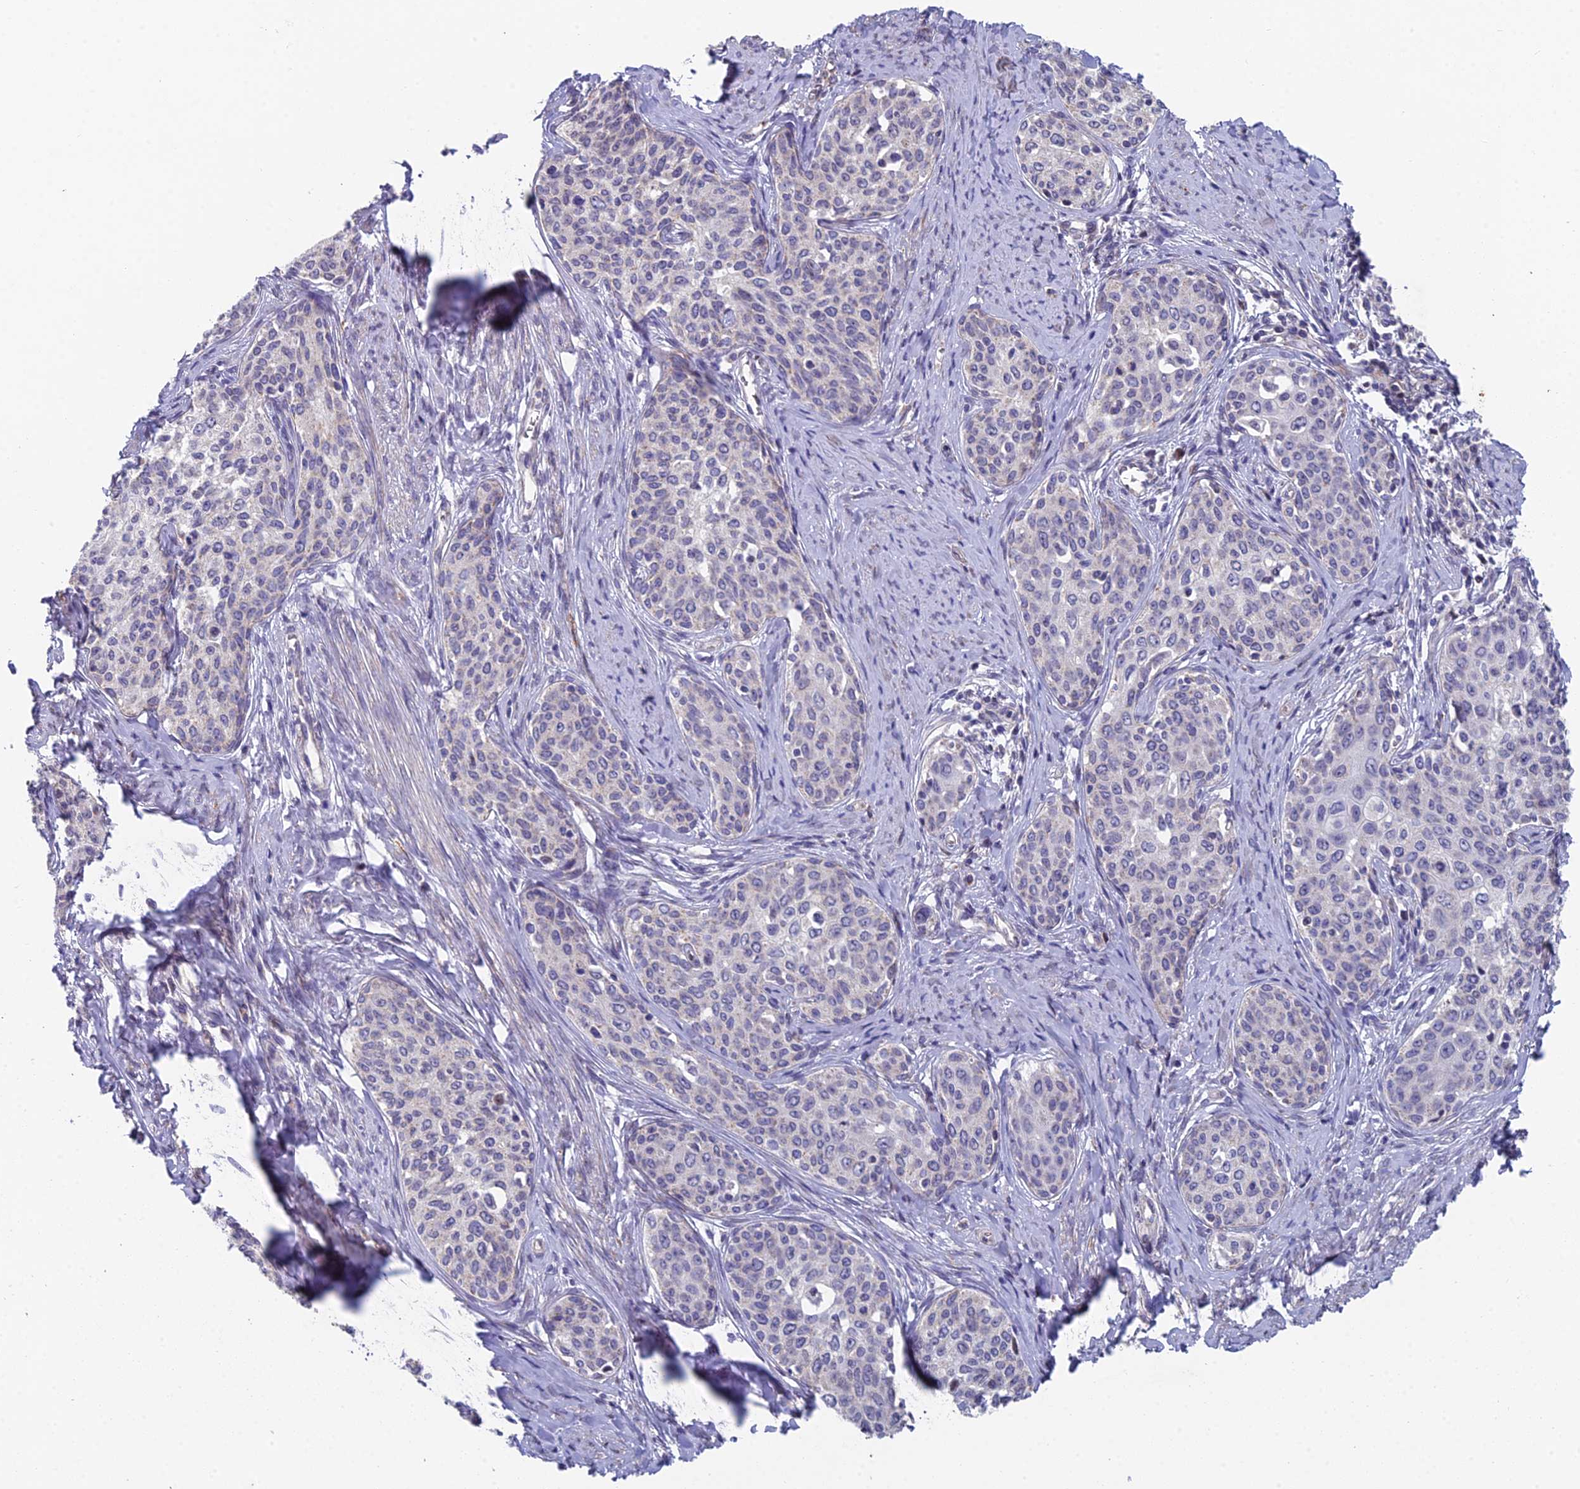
{"staining": {"intensity": "negative", "quantity": "none", "location": "none"}, "tissue": "cervical cancer", "cell_type": "Tumor cells", "image_type": "cancer", "snomed": [{"axis": "morphology", "description": "Squamous cell carcinoma, NOS"}, {"axis": "morphology", "description": "Adenocarcinoma, NOS"}, {"axis": "topography", "description": "Cervix"}], "caption": "Tumor cells are negative for protein expression in human adenocarcinoma (cervical).", "gene": "XKR9", "patient": {"sex": "female", "age": 52}}